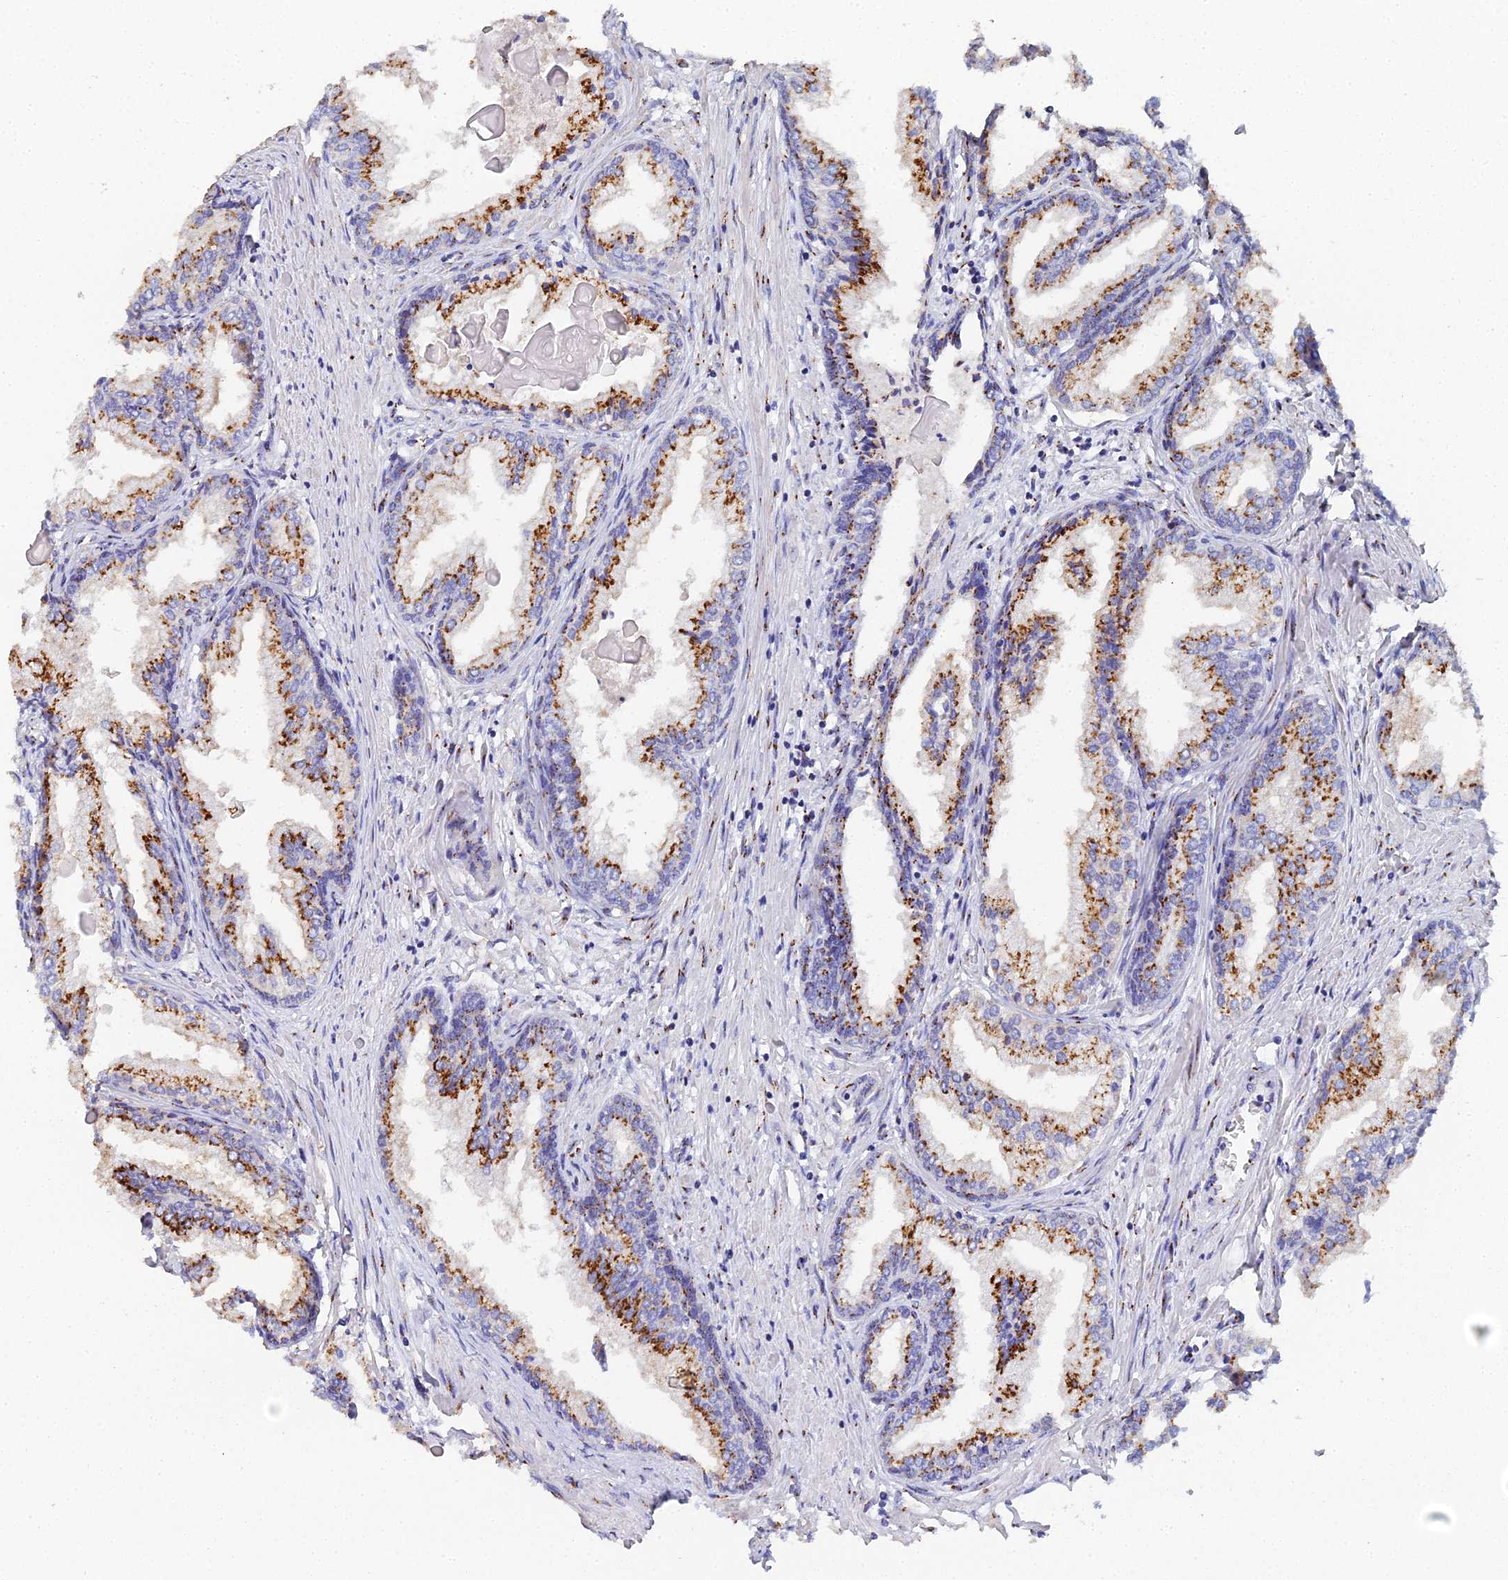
{"staining": {"intensity": "strong", "quantity": "25%-75%", "location": "cytoplasmic/membranous"}, "tissue": "prostate cancer", "cell_type": "Tumor cells", "image_type": "cancer", "snomed": [{"axis": "morphology", "description": "Adenocarcinoma, High grade"}, {"axis": "topography", "description": "Prostate"}], "caption": "A histopathology image of human prostate cancer stained for a protein exhibits strong cytoplasmic/membranous brown staining in tumor cells.", "gene": "ENSG00000268674", "patient": {"sex": "male", "age": 68}}